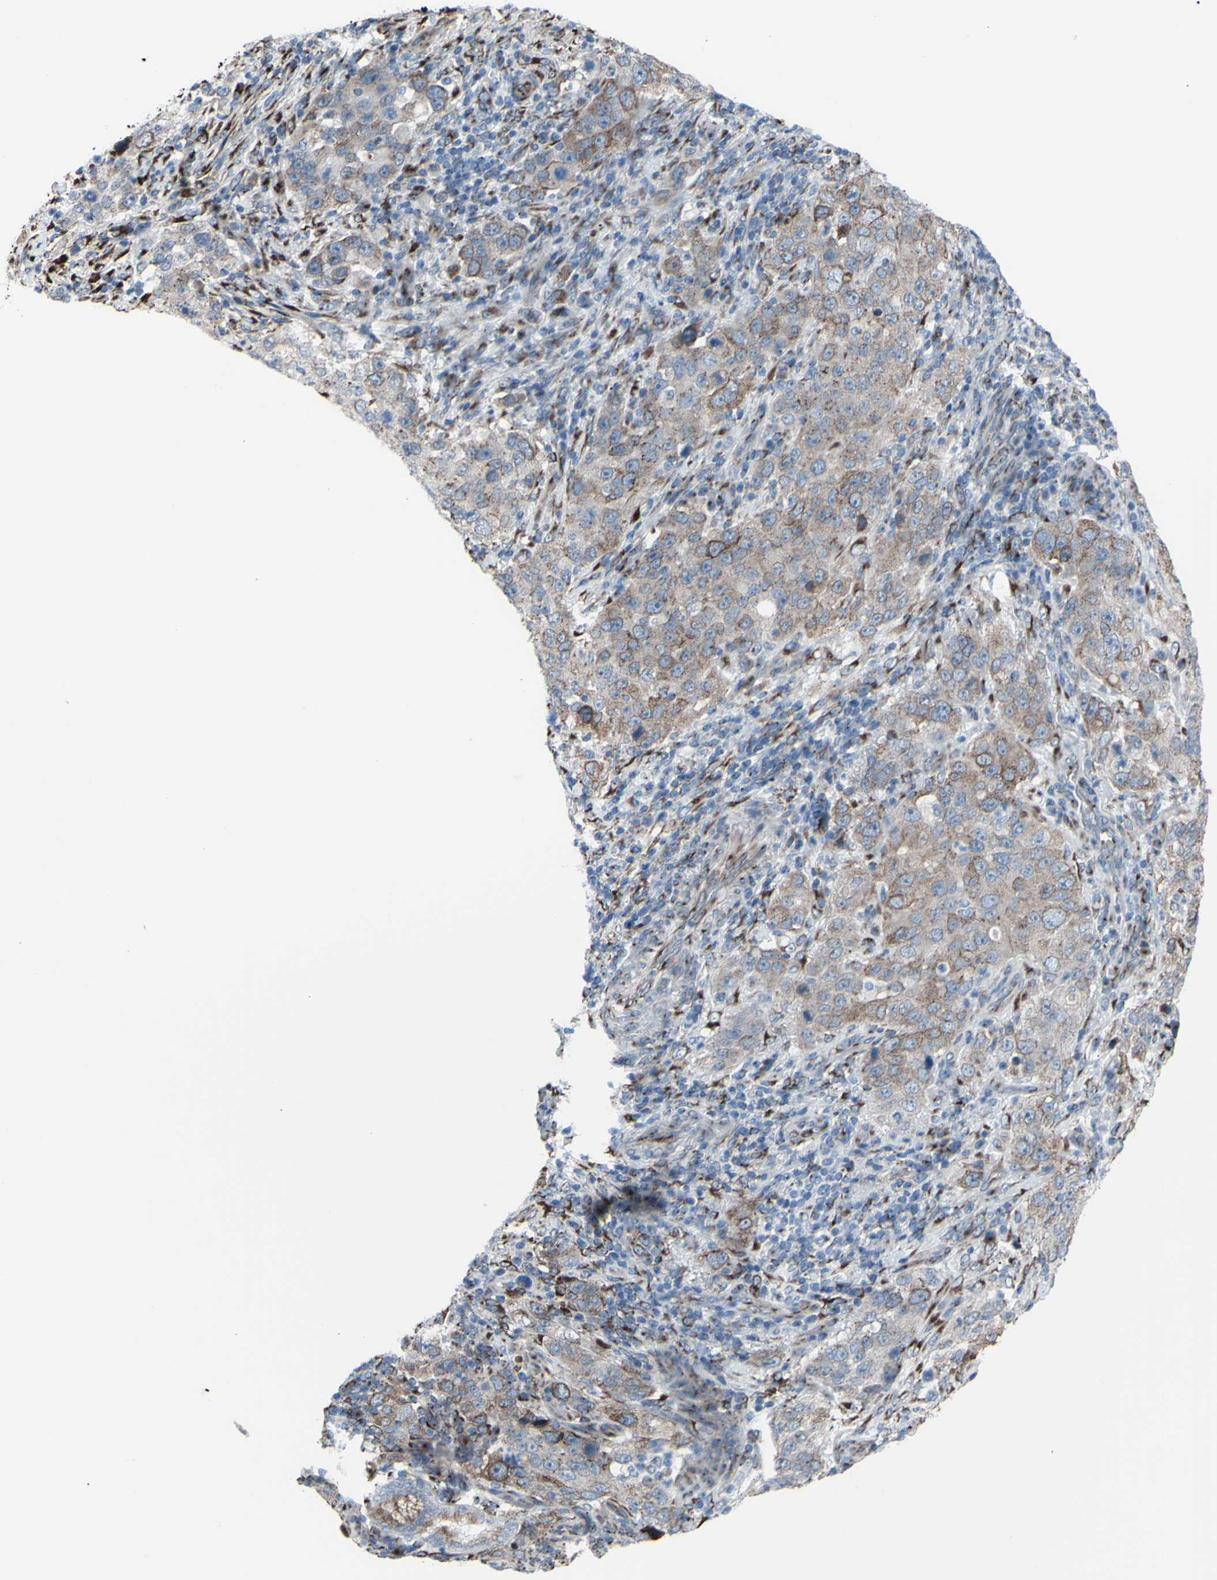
{"staining": {"intensity": "weak", "quantity": ">75%", "location": "cytoplasmic/membranous"}, "tissue": "stomach cancer", "cell_type": "Tumor cells", "image_type": "cancer", "snomed": [{"axis": "morphology", "description": "Normal tissue, NOS"}, {"axis": "morphology", "description": "Adenocarcinoma, NOS"}, {"axis": "topography", "description": "Stomach"}], "caption": "Stomach adenocarcinoma was stained to show a protein in brown. There is low levels of weak cytoplasmic/membranous staining in about >75% of tumor cells. (Stains: DAB (3,3'-diaminobenzidine) in brown, nuclei in blue, Microscopy: brightfield microscopy at high magnification).", "gene": "GLG1", "patient": {"sex": "male", "age": 48}}